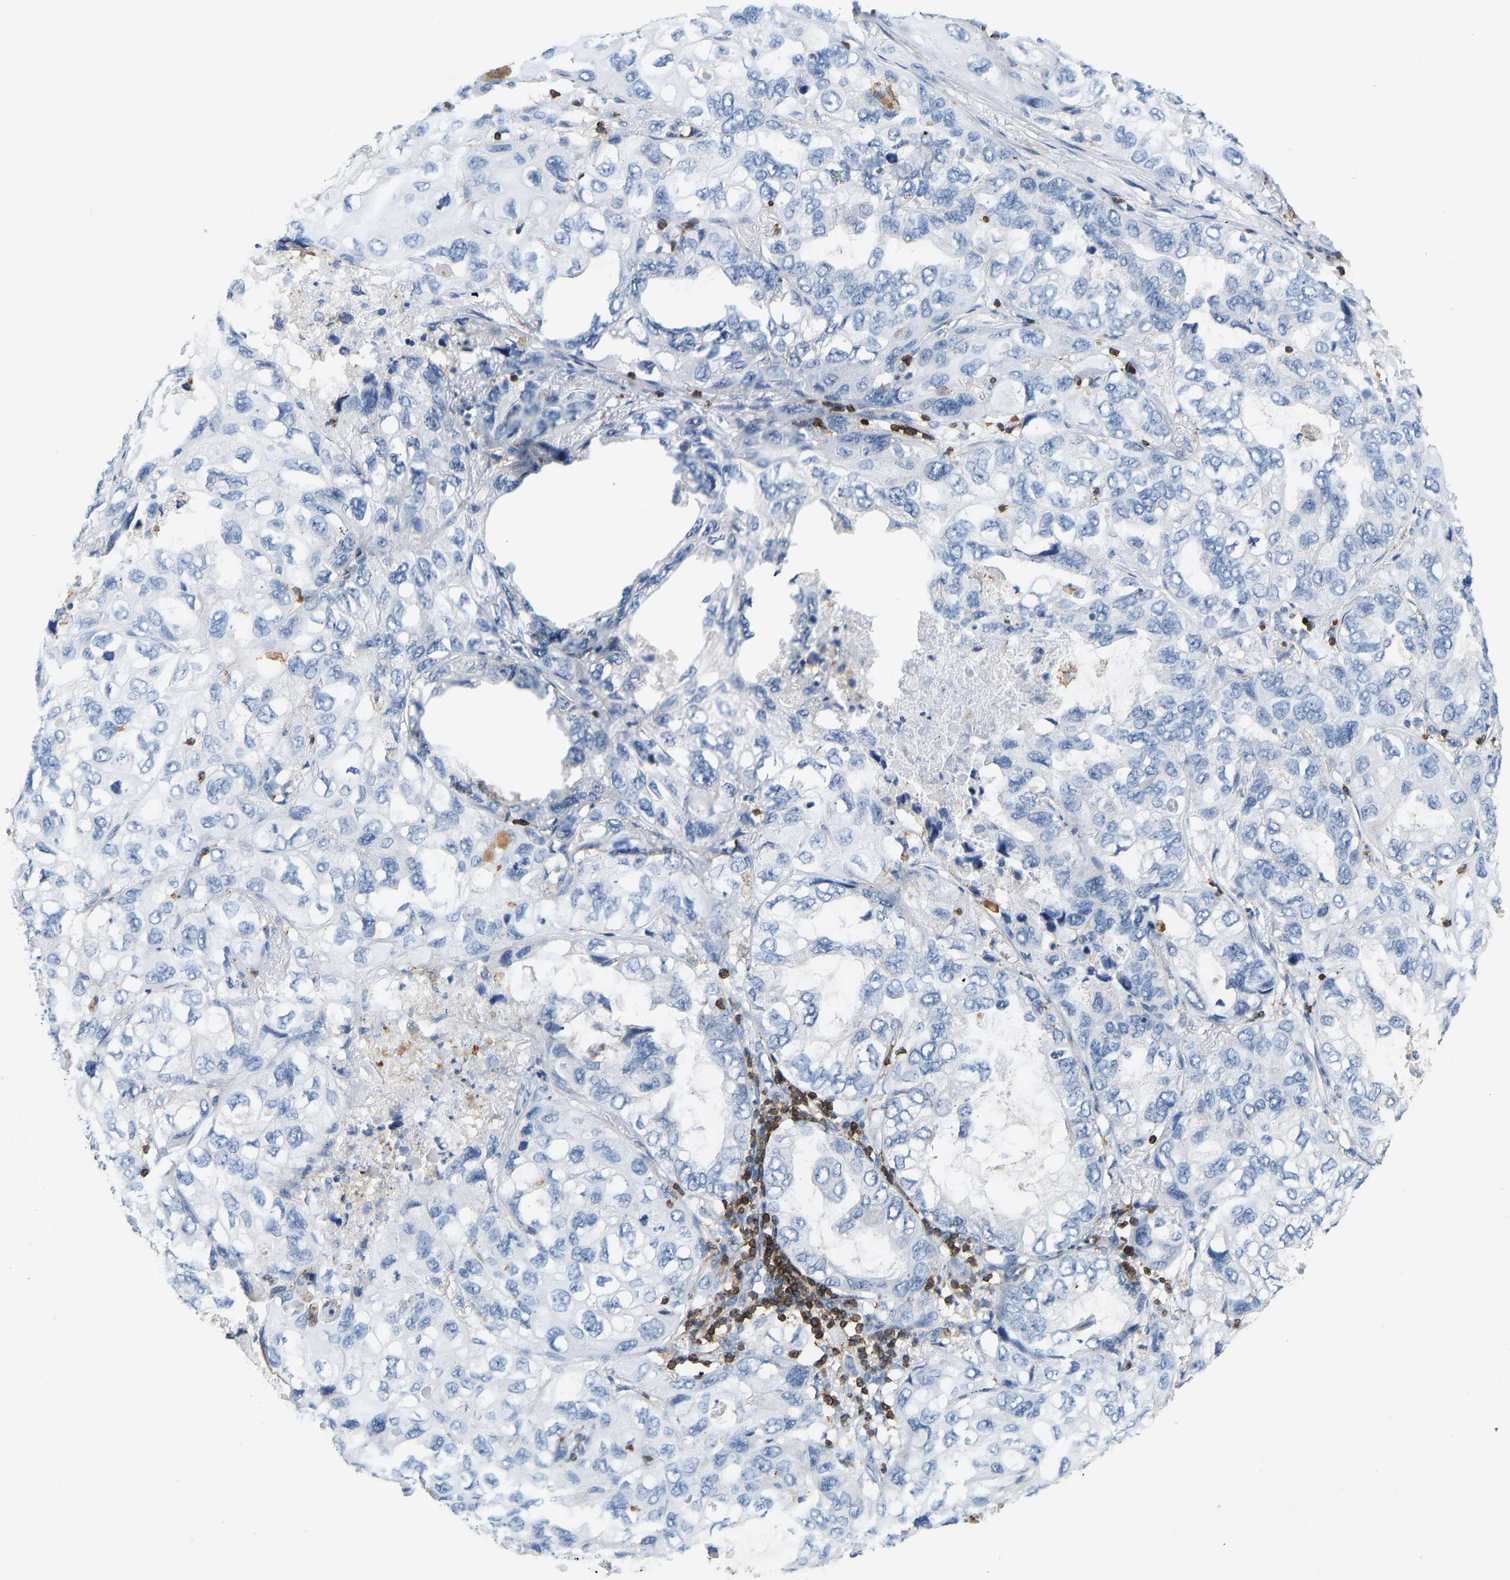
{"staining": {"intensity": "negative", "quantity": "none", "location": "none"}, "tissue": "lung cancer", "cell_type": "Tumor cells", "image_type": "cancer", "snomed": [{"axis": "morphology", "description": "Squamous cell carcinoma, NOS"}, {"axis": "topography", "description": "Lung"}], "caption": "High power microscopy micrograph of an immunohistochemistry (IHC) histopathology image of lung cancer (squamous cell carcinoma), revealing no significant staining in tumor cells. (DAB (3,3'-diaminobenzidine) immunohistochemistry, high magnification).", "gene": "EVL", "patient": {"sex": "female", "age": 73}}